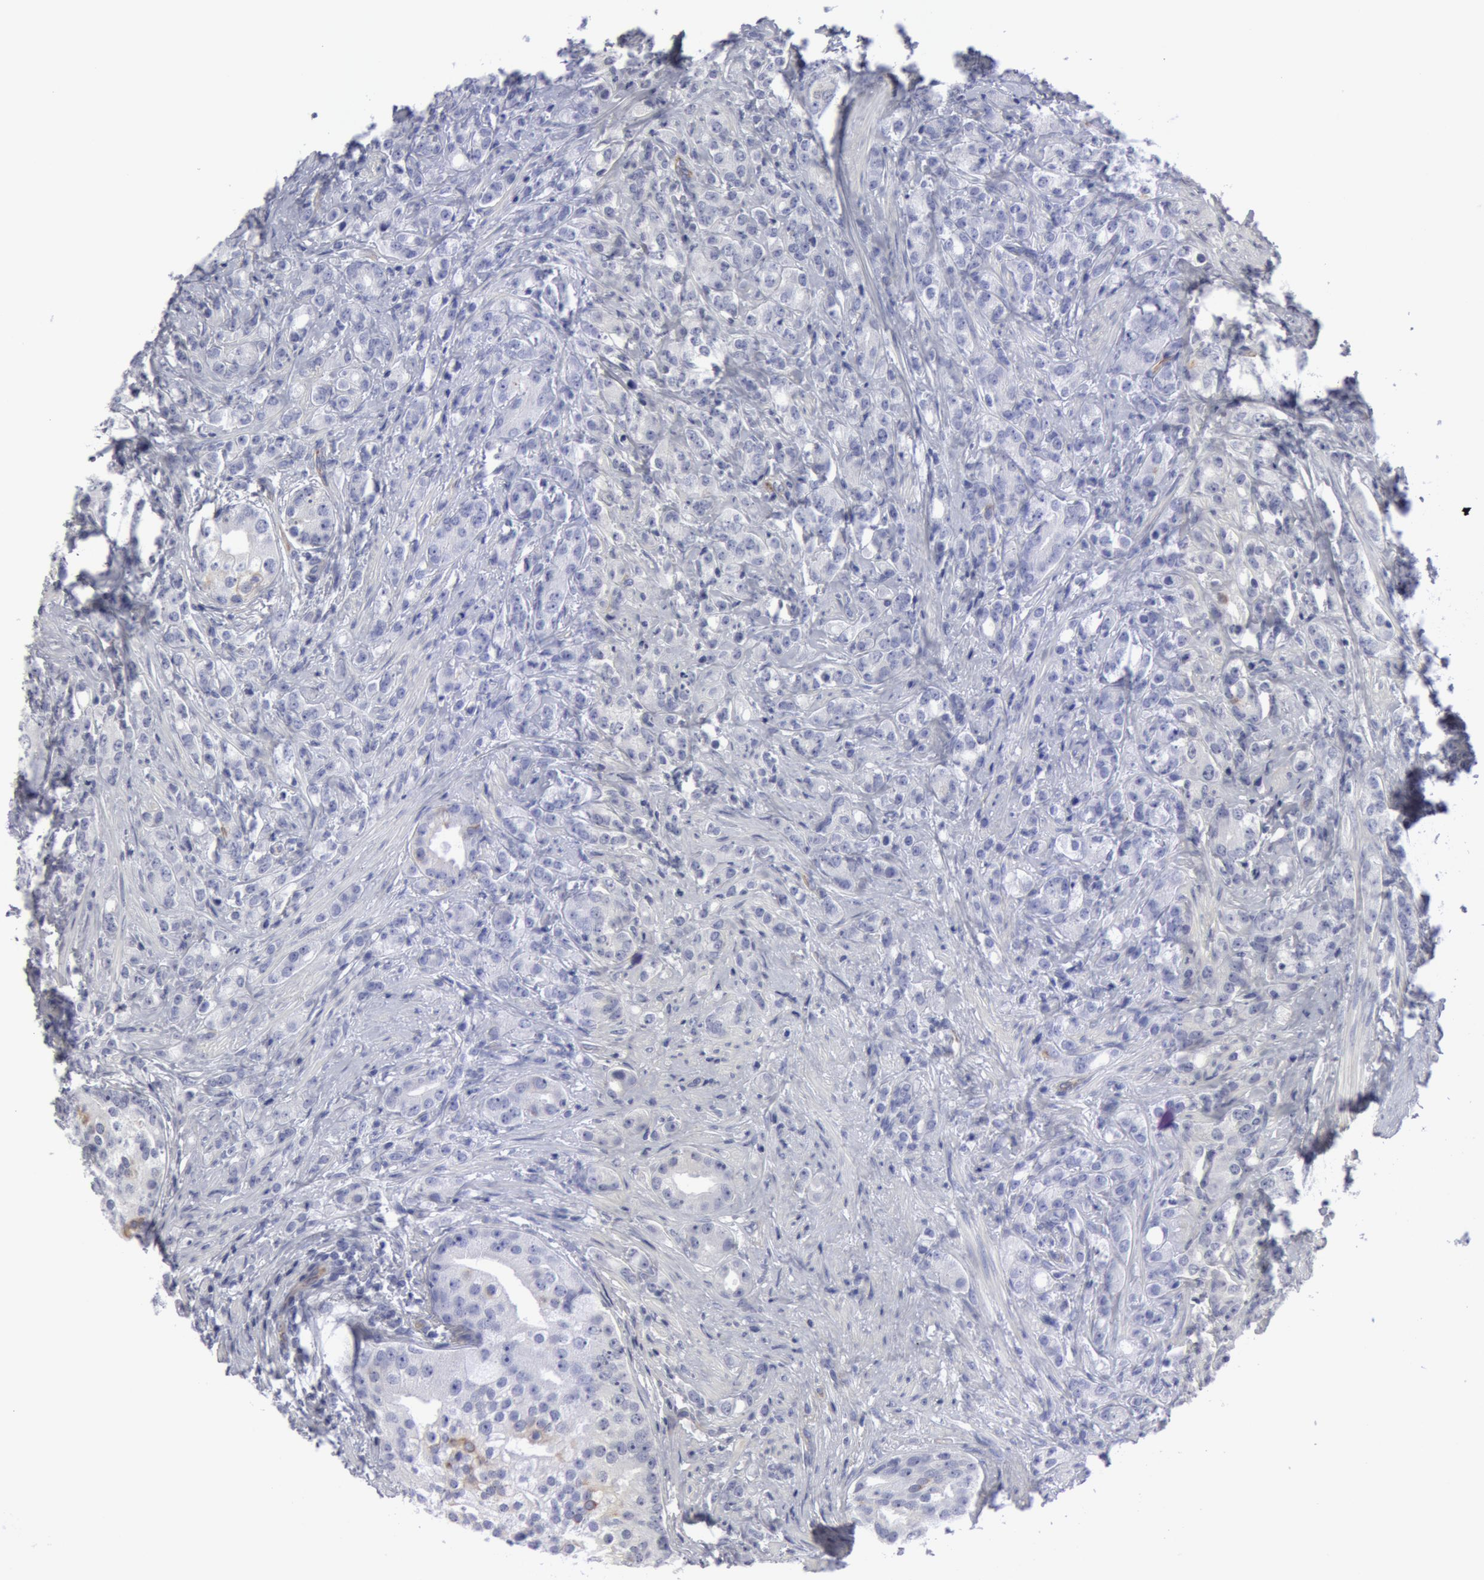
{"staining": {"intensity": "negative", "quantity": "none", "location": "none"}, "tissue": "prostate cancer", "cell_type": "Tumor cells", "image_type": "cancer", "snomed": [{"axis": "morphology", "description": "Adenocarcinoma, Medium grade"}, {"axis": "topography", "description": "Prostate"}], "caption": "This is a image of IHC staining of prostate cancer (adenocarcinoma (medium-grade)), which shows no positivity in tumor cells.", "gene": "SMC1B", "patient": {"sex": "male", "age": 59}}